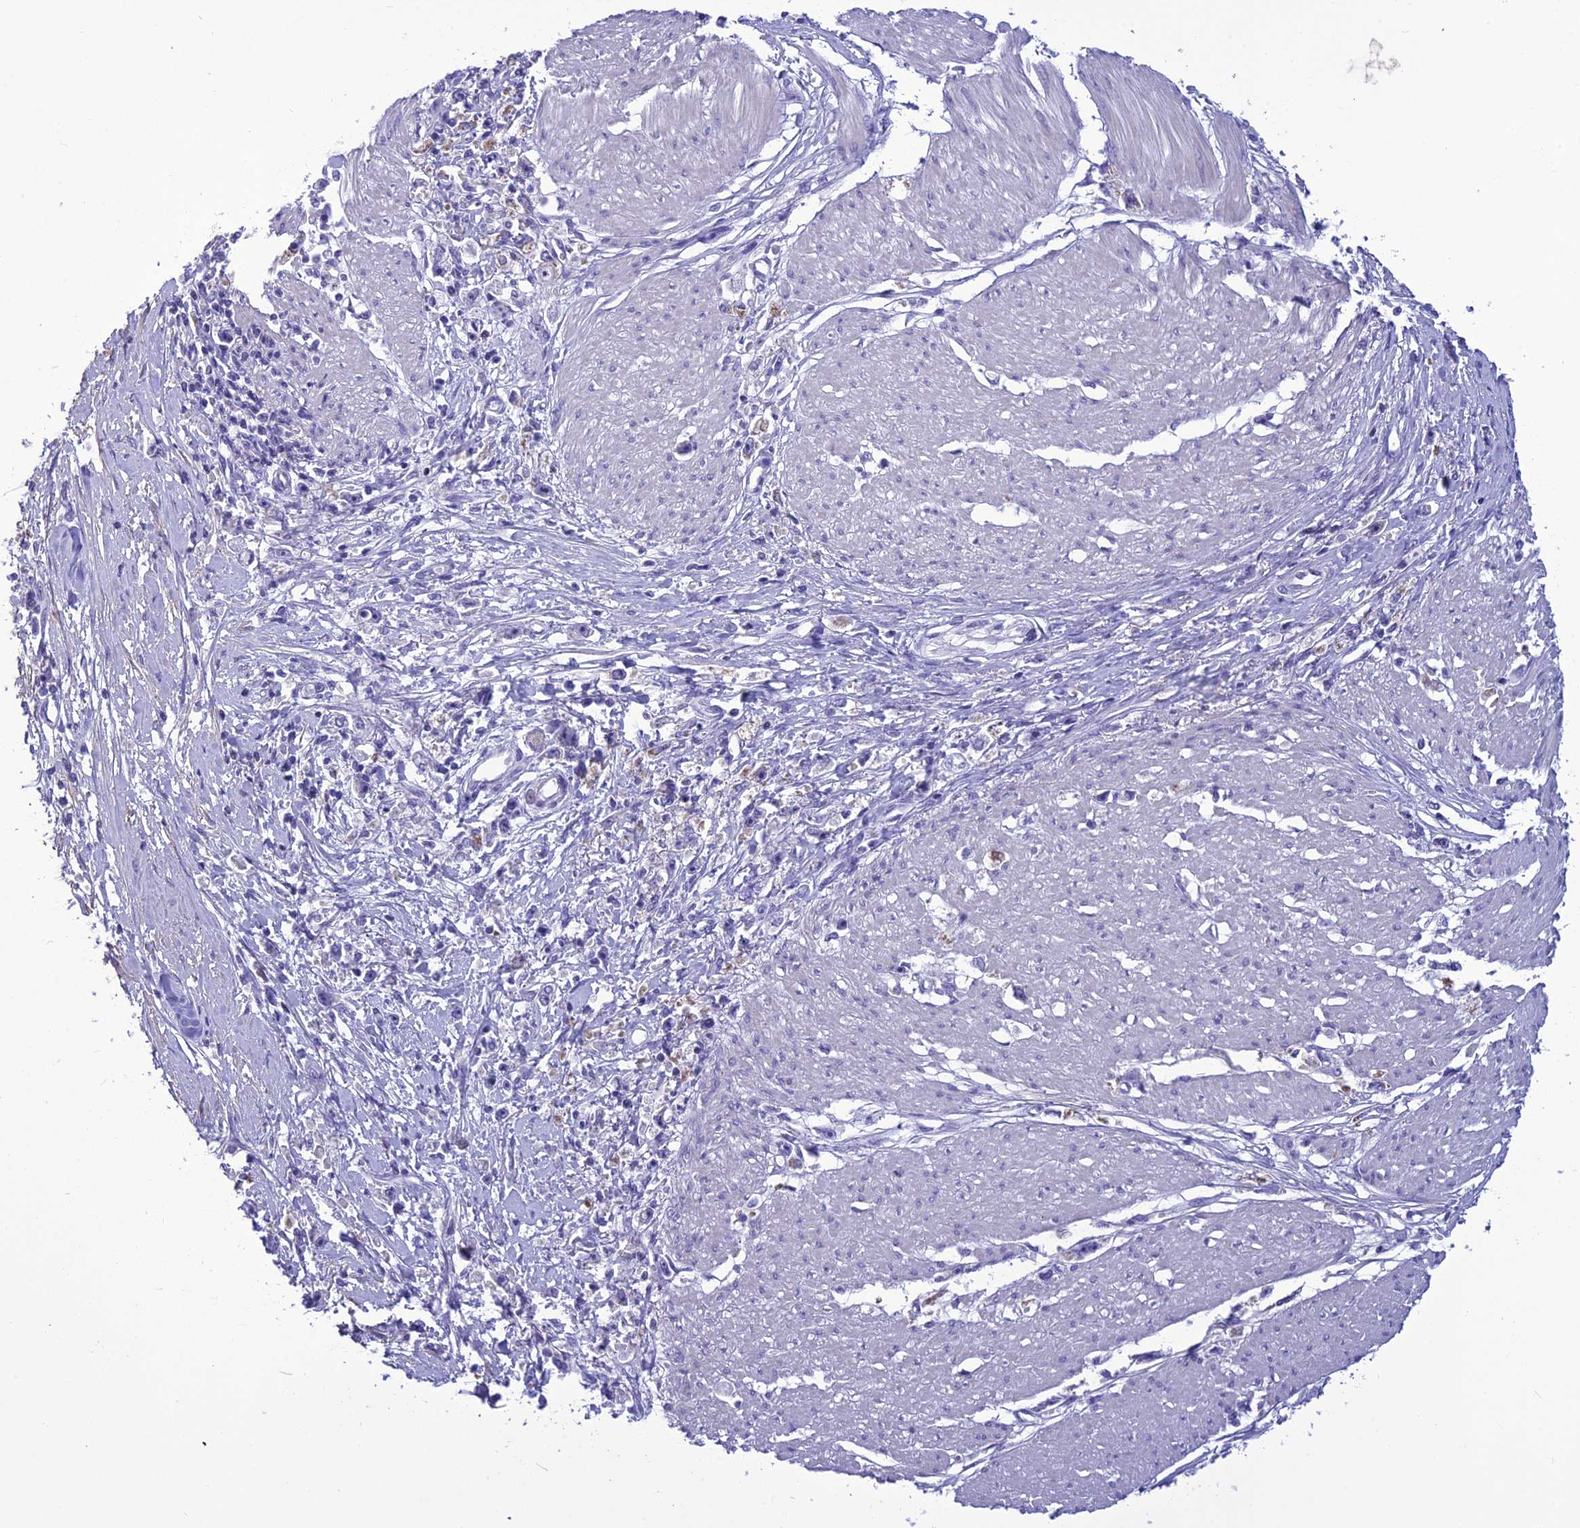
{"staining": {"intensity": "moderate", "quantity": "<25%", "location": "cytoplasmic/membranous"}, "tissue": "stomach cancer", "cell_type": "Tumor cells", "image_type": "cancer", "snomed": [{"axis": "morphology", "description": "Adenocarcinoma, NOS"}, {"axis": "topography", "description": "Stomach"}], "caption": "High-power microscopy captured an immunohistochemistry histopathology image of stomach cancer, revealing moderate cytoplasmic/membranous positivity in about <25% of tumor cells. The staining is performed using DAB brown chromogen to label protein expression. The nuclei are counter-stained blue using hematoxylin.", "gene": "BBS2", "patient": {"sex": "female", "age": 59}}